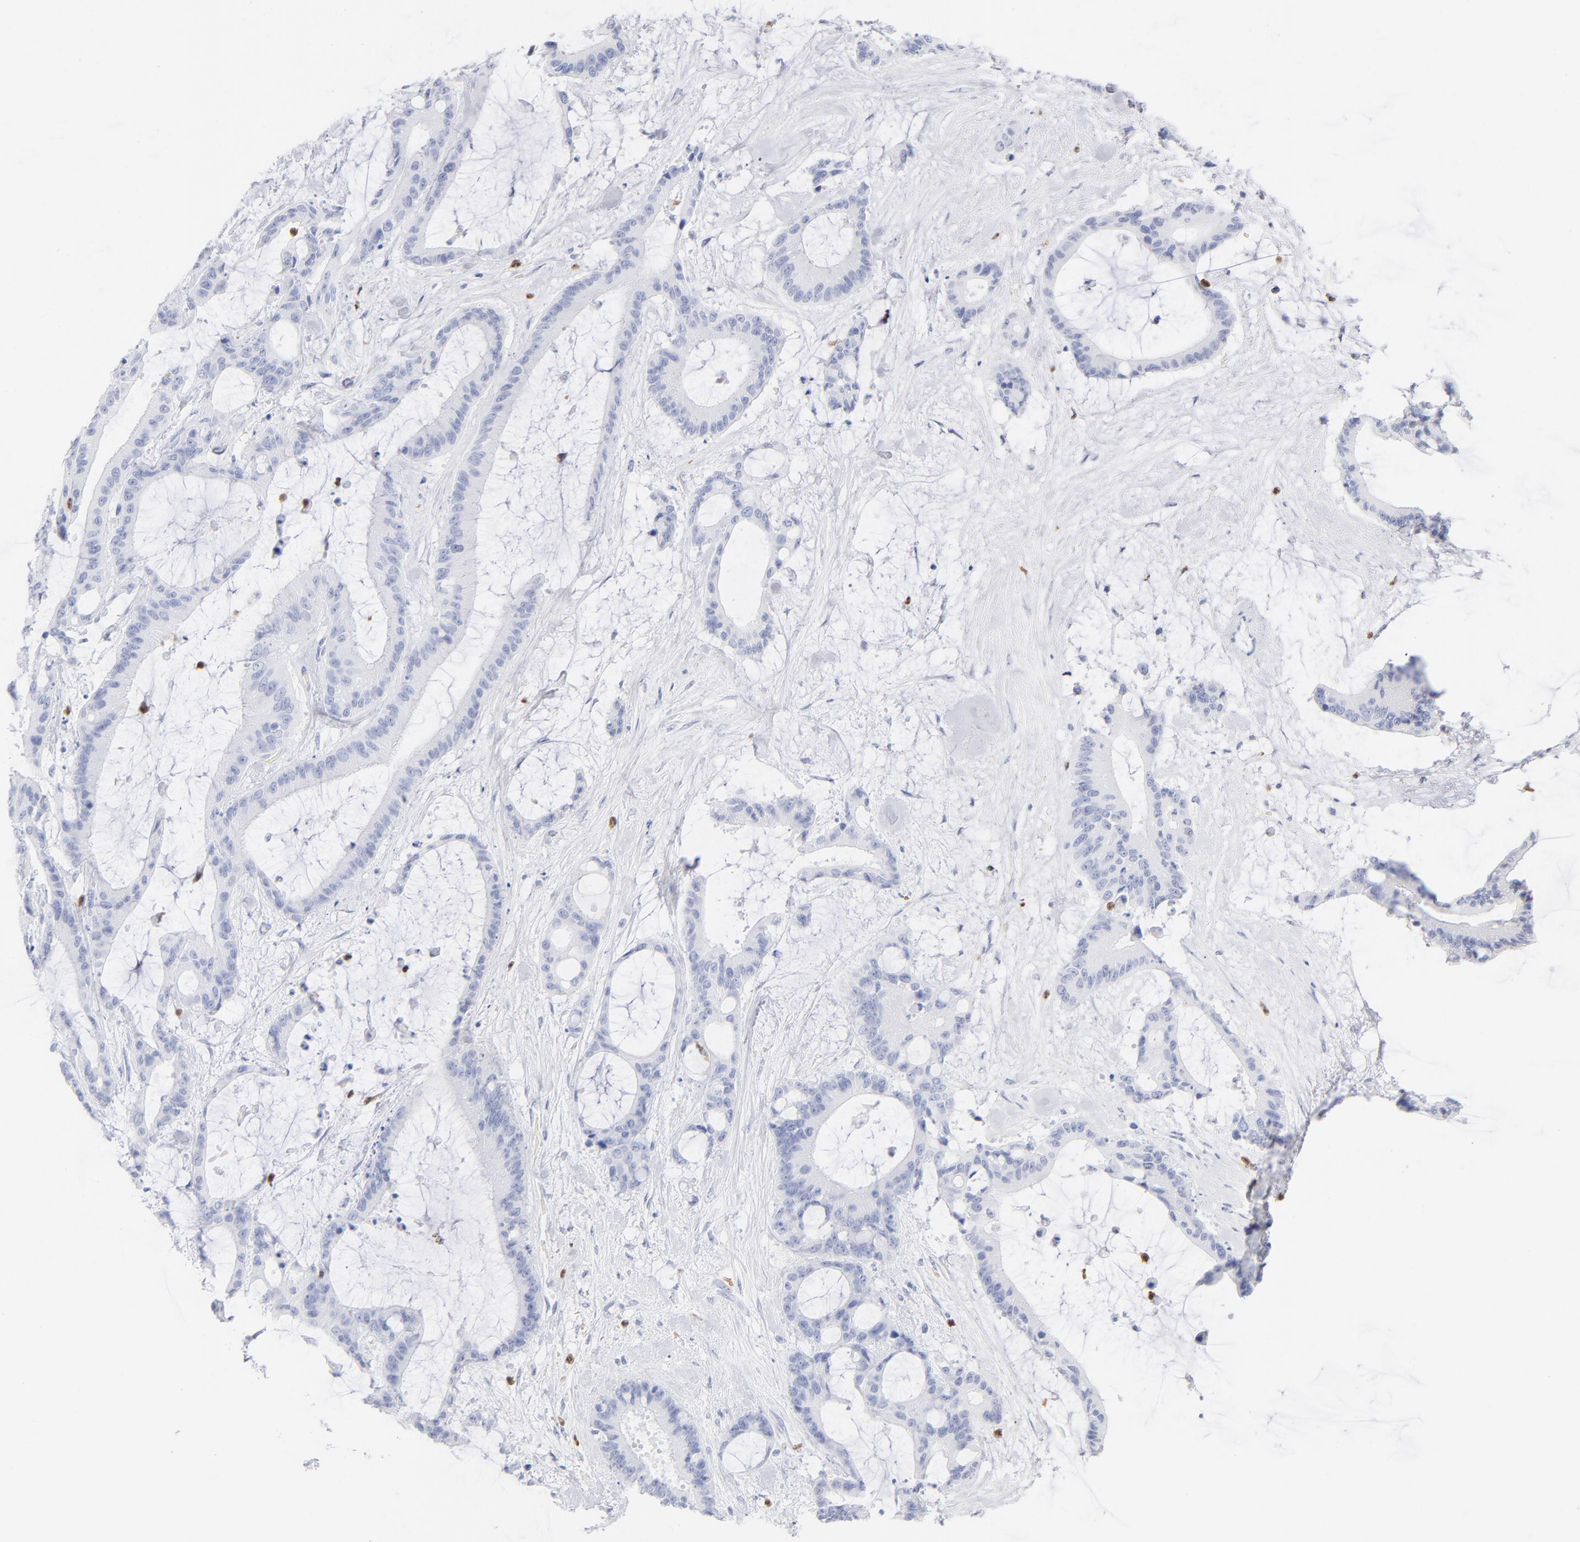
{"staining": {"intensity": "negative", "quantity": "none", "location": "none"}, "tissue": "liver cancer", "cell_type": "Tumor cells", "image_type": "cancer", "snomed": [{"axis": "morphology", "description": "Cholangiocarcinoma"}, {"axis": "topography", "description": "Liver"}], "caption": "Tumor cells show no significant positivity in liver cancer (cholangiocarcinoma).", "gene": "ARG1", "patient": {"sex": "female", "age": 73}}